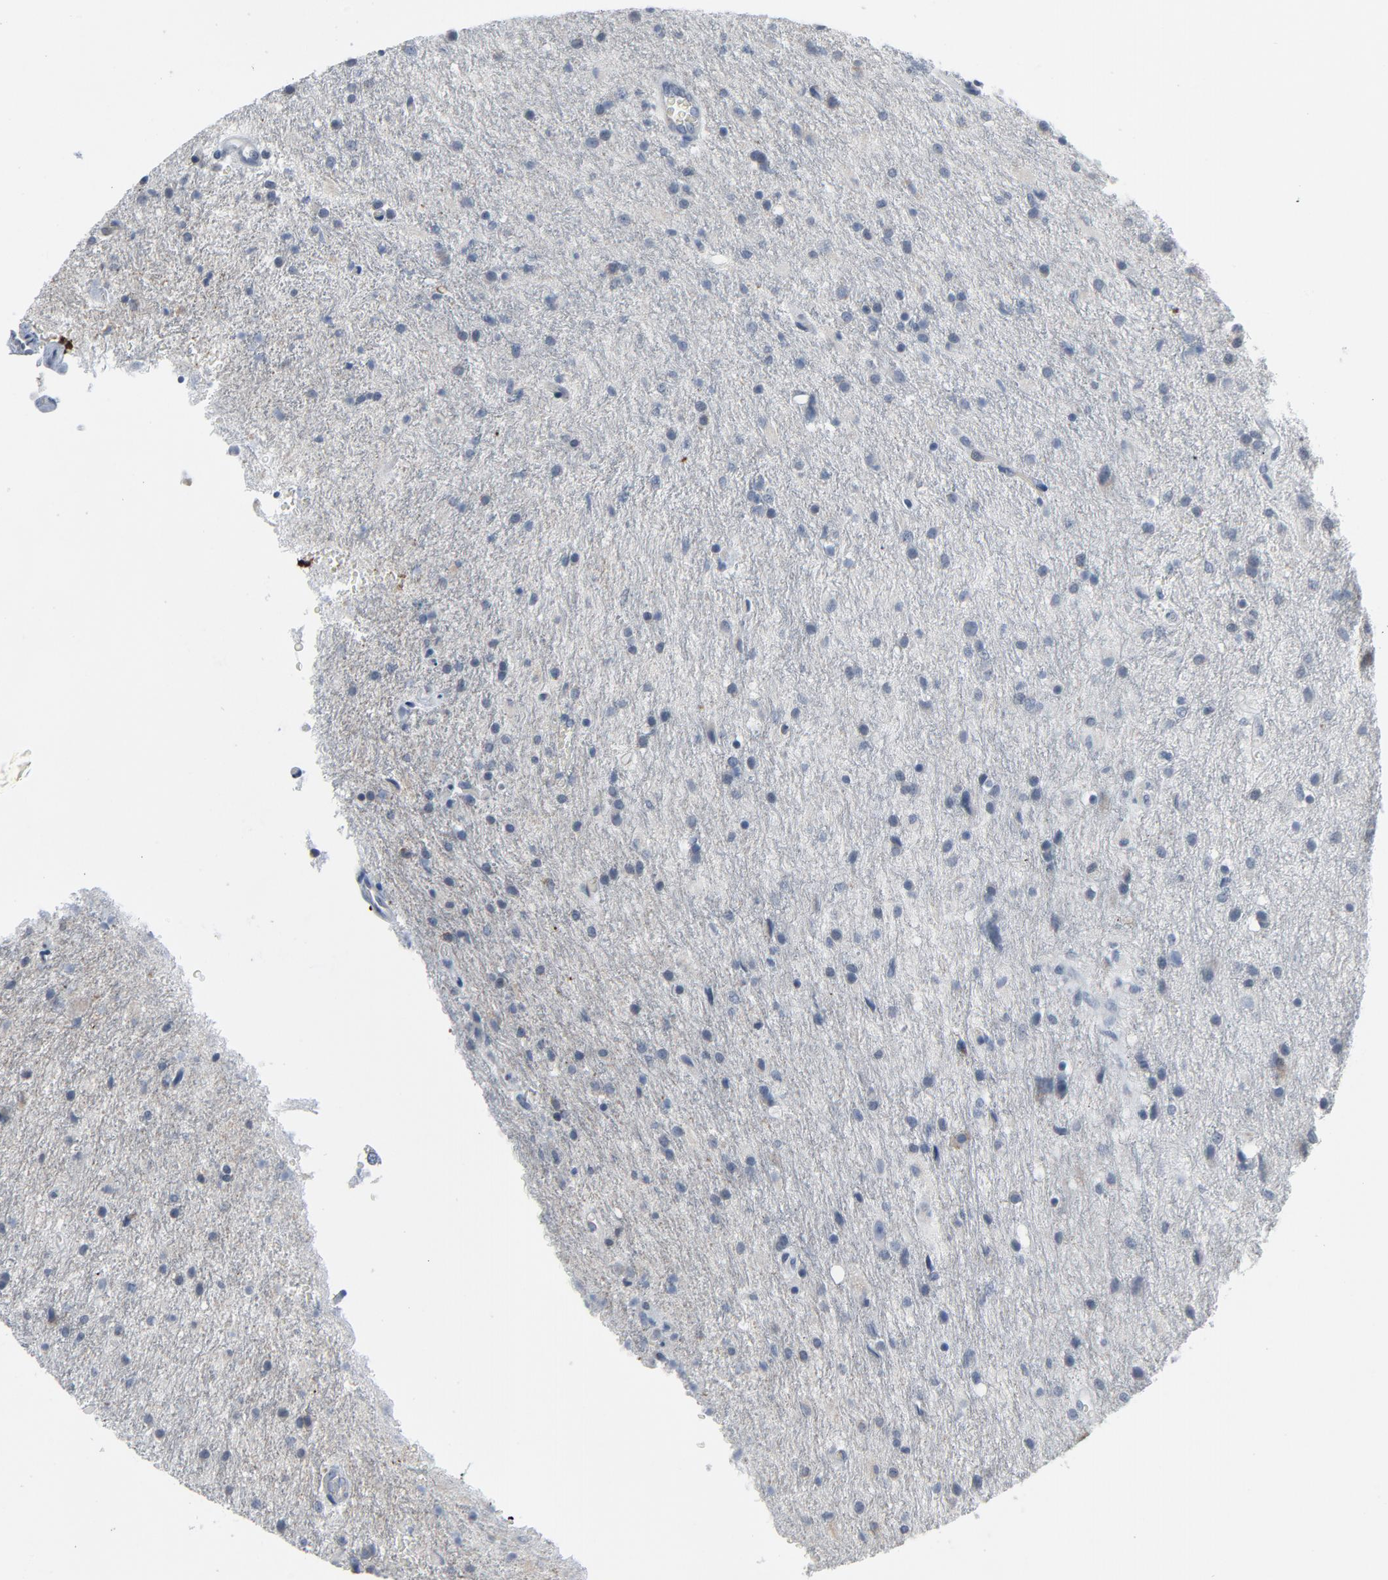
{"staining": {"intensity": "negative", "quantity": "none", "location": "none"}, "tissue": "glioma", "cell_type": "Tumor cells", "image_type": "cancer", "snomed": [{"axis": "morphology", "description": "Normal tissue, NOS"}, {"axis": "morphology", "description": "Glioma, malignant, High grade"}, {"axis": "topography", "description": "Cerebral cortex"}], "caption": "Protein analysis of glioma shows no significant staining in tumor cells.", "gene": "GPX2", "patient": {"sex": "male", "age": 56}}